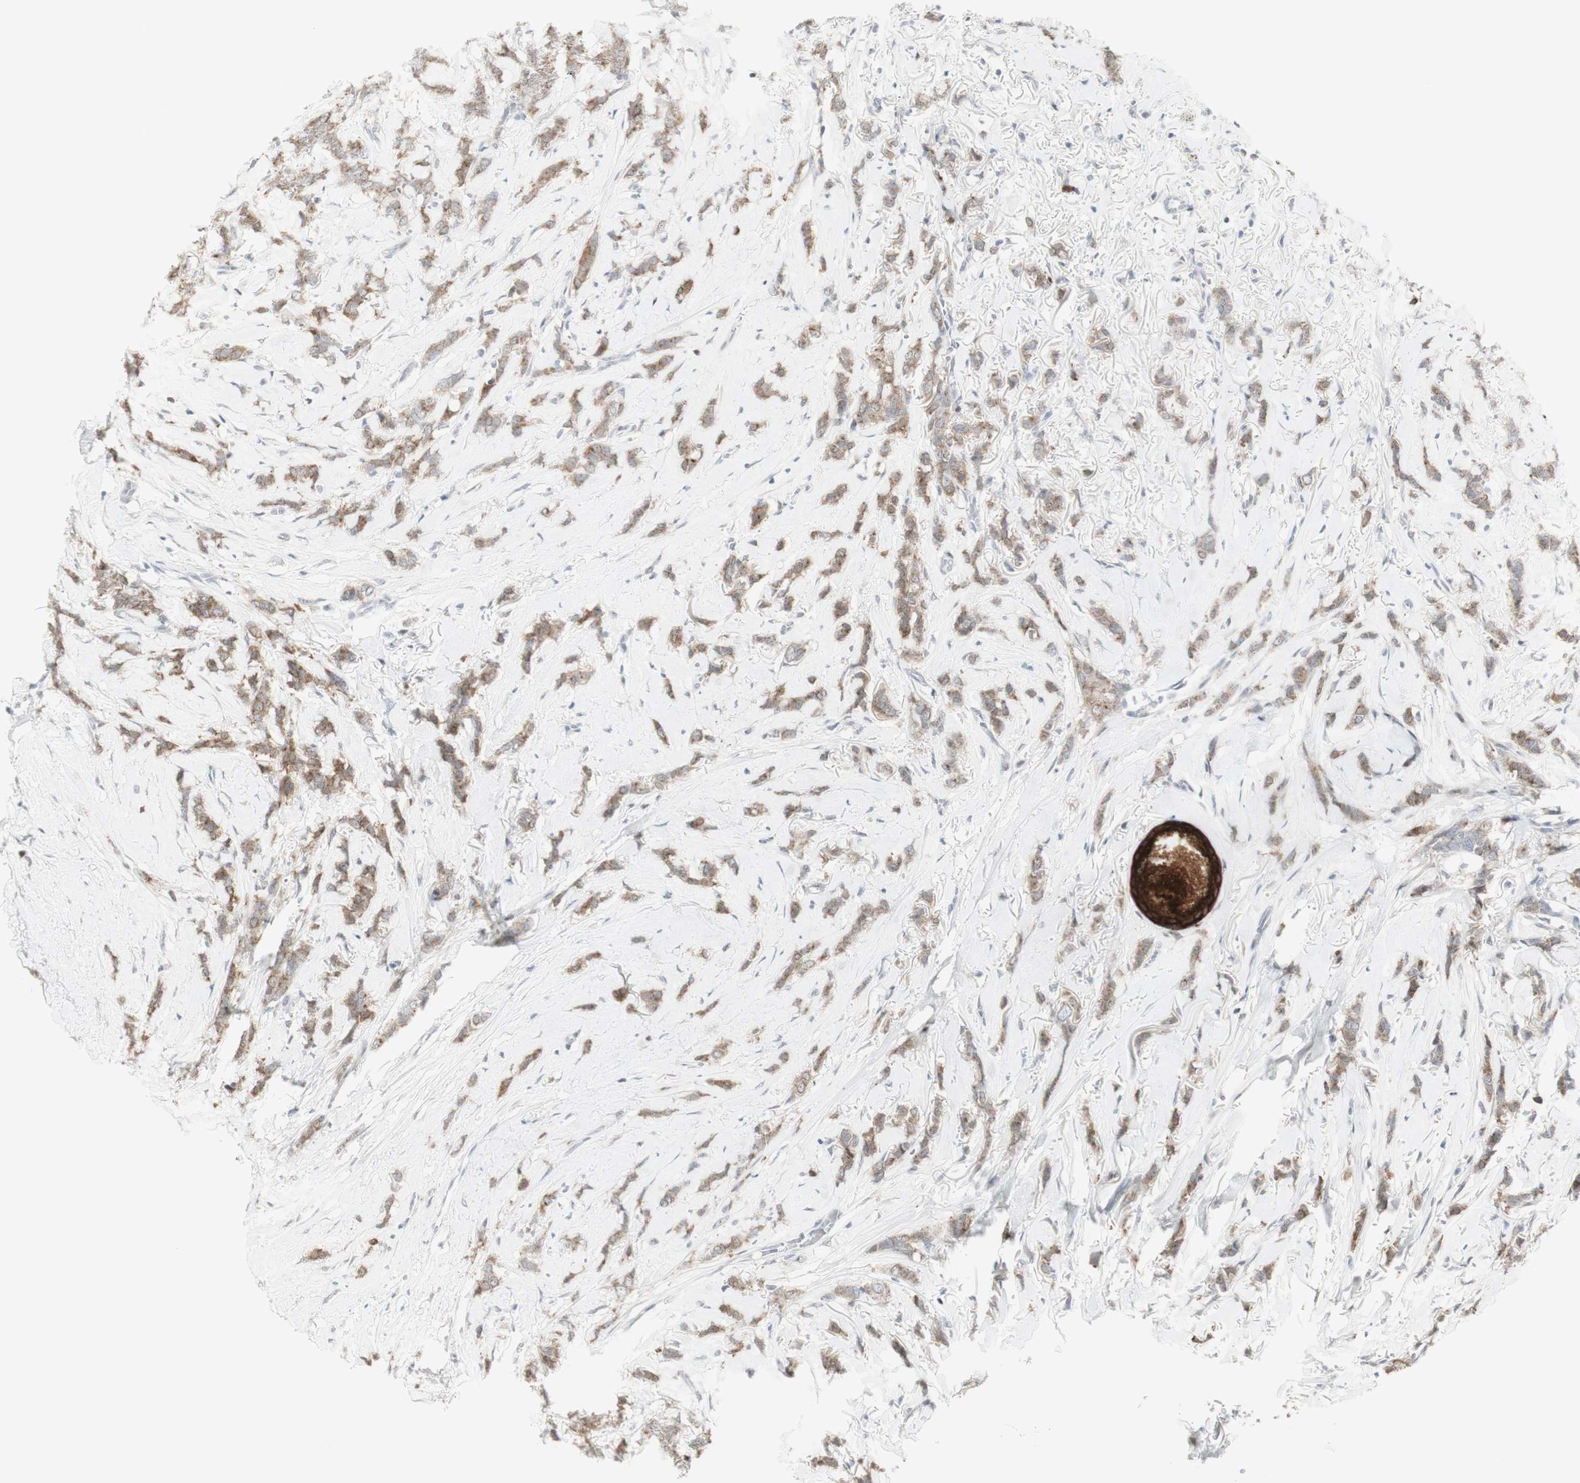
{"staining": {"intensity": "moderate", "quantity": ">75%", "location": "cytoplasmic/membranous"}, "tissue": "breast cancer", "cell_type": "Tumor cells", "image_type": "cancer", "snomed": [{"axis": "morphology", "description": "Lobular carcinoma"}, {"axis": "topography", "description": "Skin"}, {"axis": "topography", "description": "Breast"}], "caption": "IHC staining of lobular carcinoma (breast), which exhibits medium levels of moderate cytoplasmic/membranous positivity in approximately >75% of tumor cells indicating moderate cytoplasmic/membranous protein staining. The staining was performed using DAB (3,3'-diaminobenzidine) (brown) for protein detection and nuclei were counterstained in hematoxylin (blue).", "gene": "C1orf116", "patient": {"sex": "female", "age": 46}}